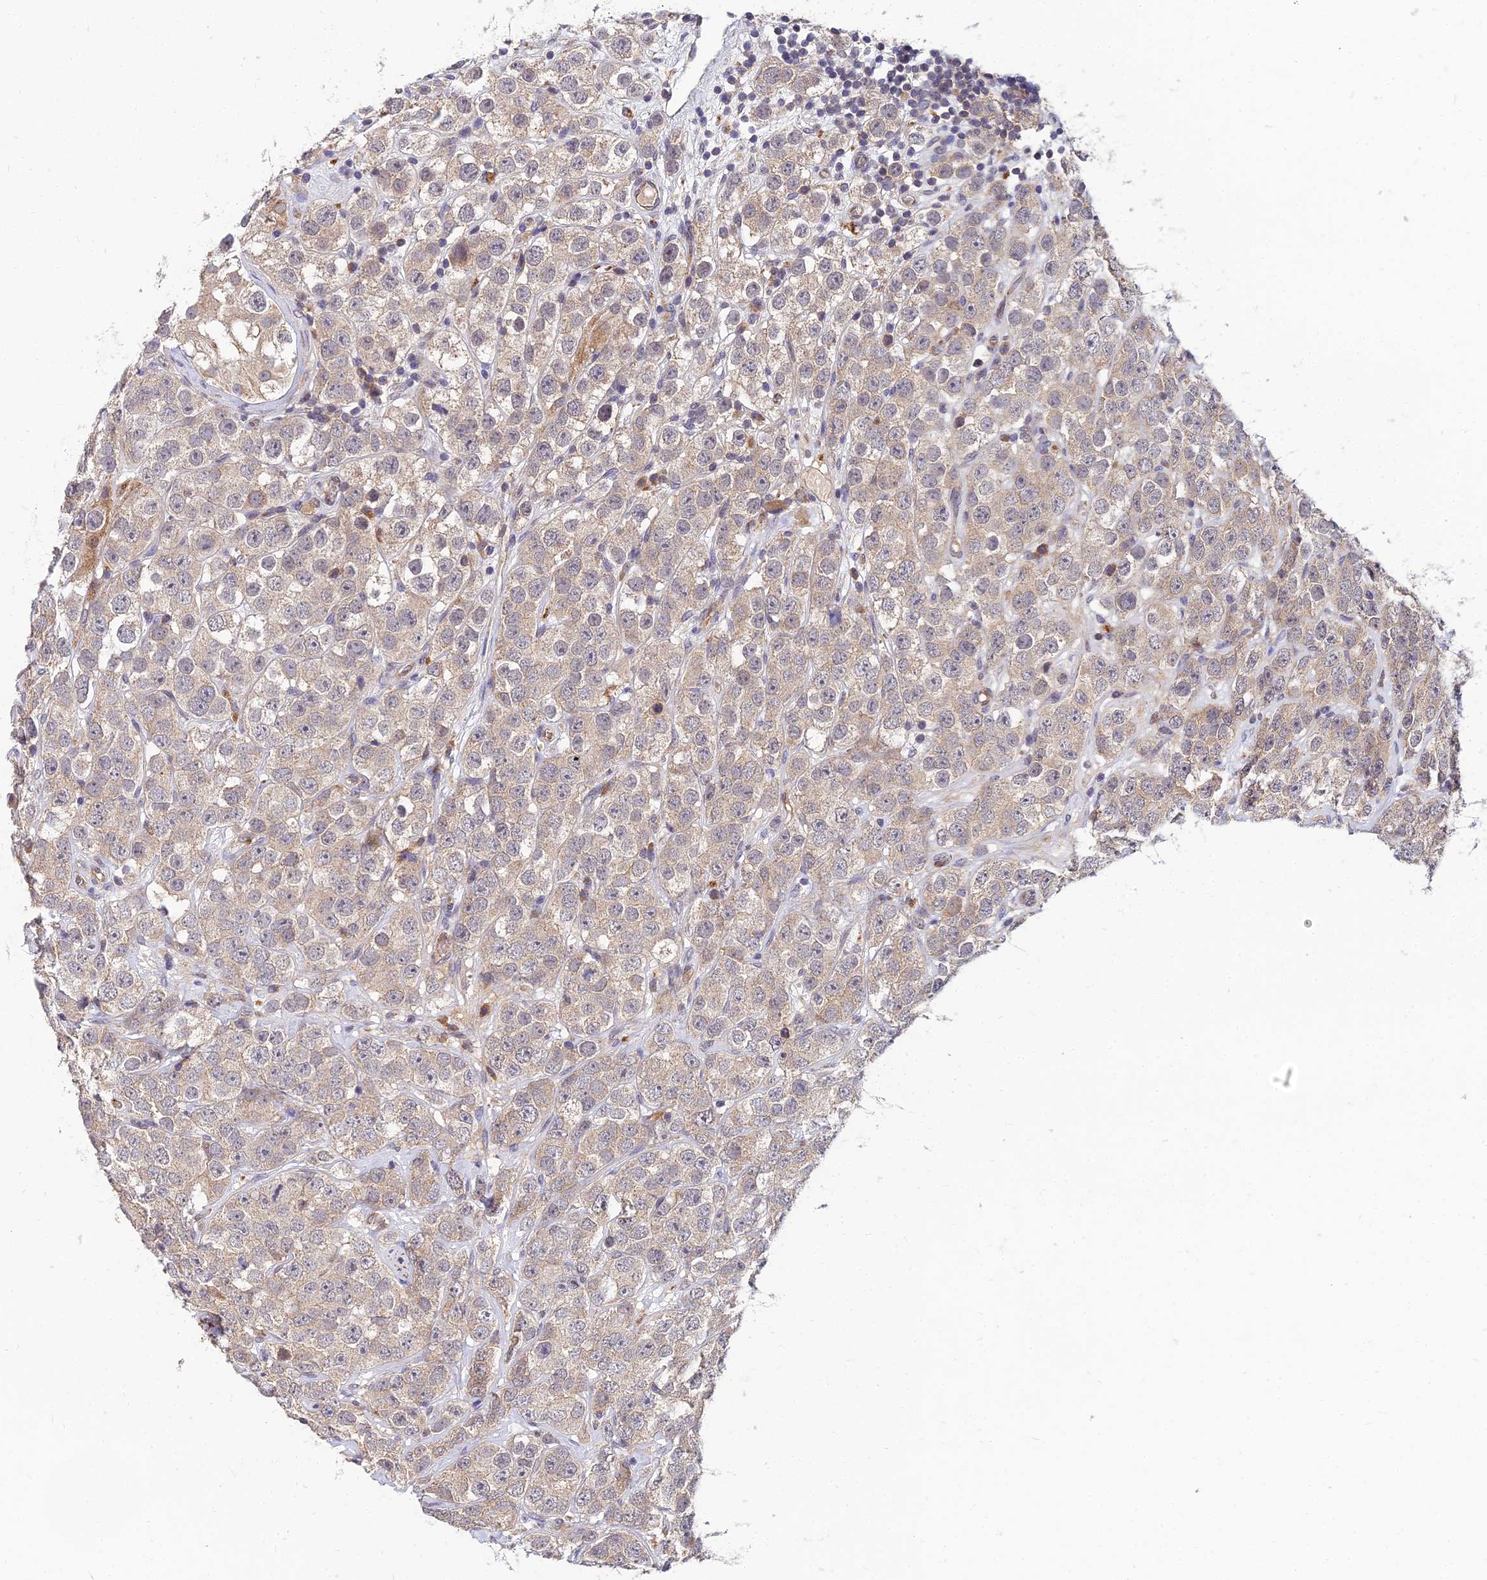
{"staining": {"intensity": "weak", "quantity": "25%-75%", "location": "cytoplasmic/membranous"}, "tissue": "testis cancer", "cell_type": "Tumor cells", "image_type": "cancer", "snomed": [{"axis": "morphology", "description": "Seminoma, NOS"}, {"axis": "topography", "description": "Testis"}], "caption": "Weak cytoplasmic/membranous expression is present in about 25%-75% of tumor cells in testis cancer (seminoma). The staining was performed using DAB (3,3'-diaminobenzidine), with brown indicating positive protein expression. Nuclei are stained blue with hematoxylin.", "gene": "NPY", "patient": {"sex": "male", "age": 28}}